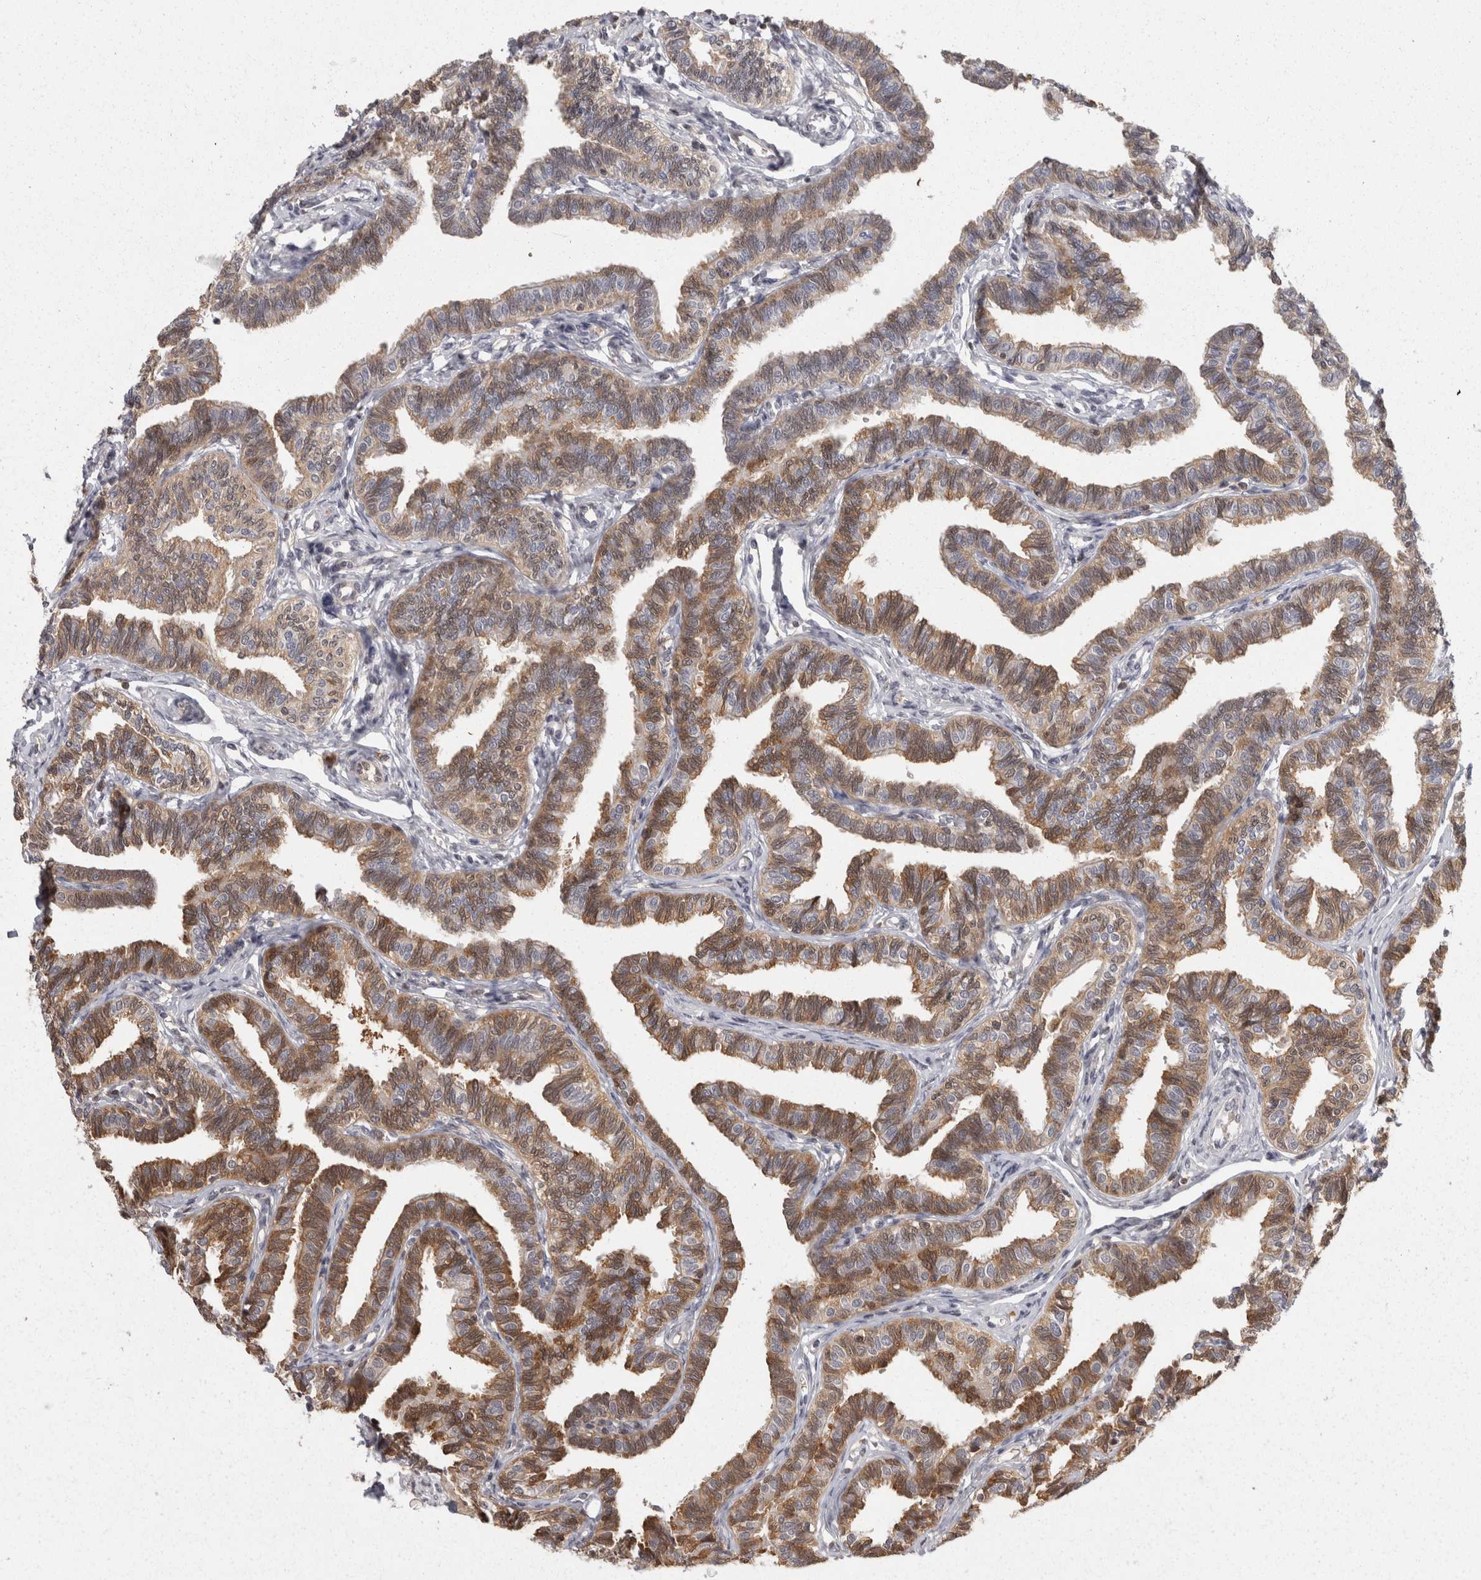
{"staining": {"intensity": "moderate", "quantity": ">75%", "location": "cytoplasmic/membranous"}, "tissue": "fallopian tube", "cell_type": "Glandular cells", "image_type": "normal", "snomed": [{"axis": "morphology", "description": "Normal tissue, NOS"}, {"axis": "topography", "description": "Fallopian tube"}, {"axis": "topography", "description": "Ovary"}], "caption": "Brown immunohistochemical staining in unremarkable fallopian tube exhibits moderate cytoplasmic/membranous positivity in about >75% of glandular cells. (brown staining indicates protein expression, while blue staining denotes nuclei).", "gene": "ACAT2", "patient": {"sex": "female", "age": 23}}